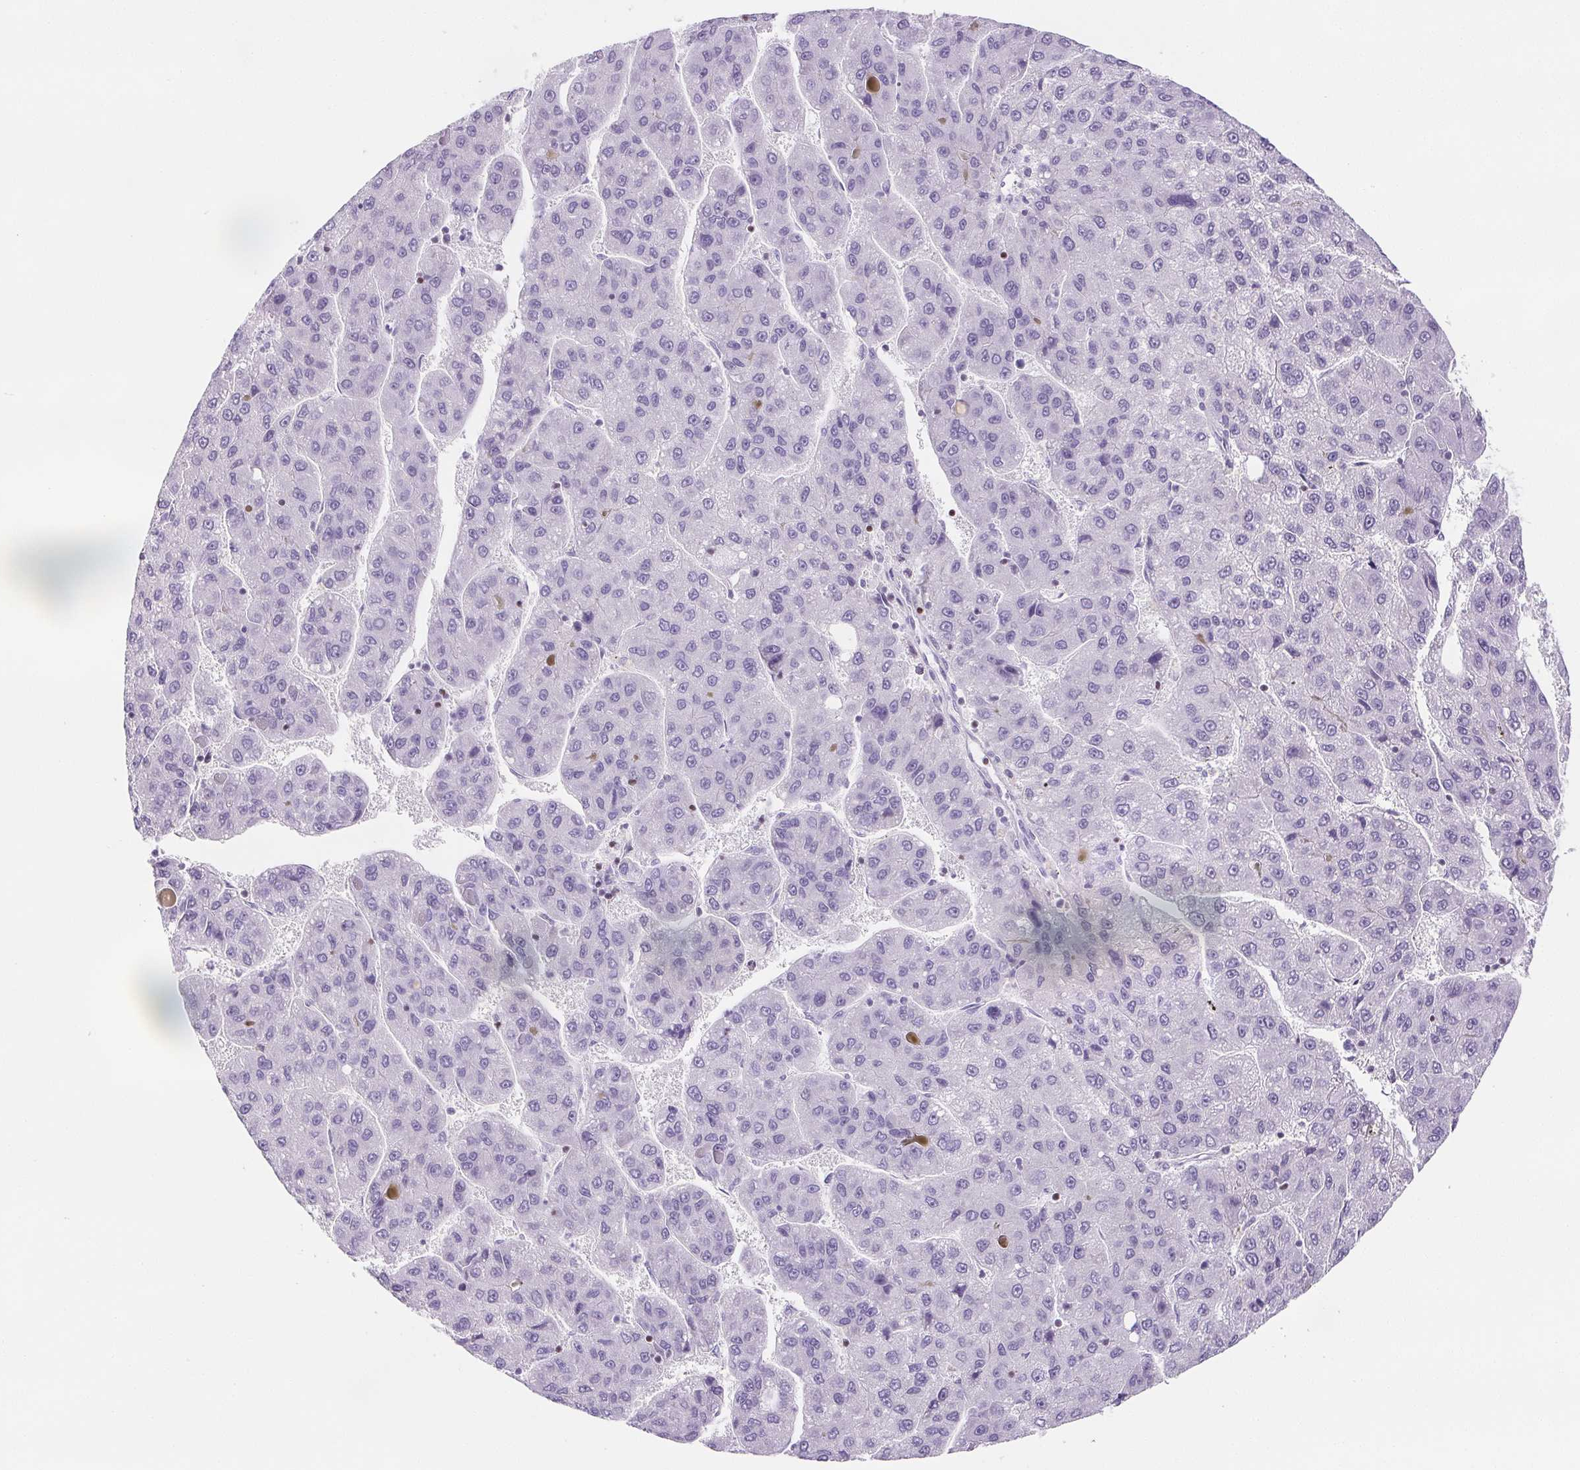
{"staining": {"intensity": "negative", "quantity": "none", "location": "none"}, "tissue": "liver cancer", "cell_type": "Tumor cells", "image_type": "cancer", "snomed": [{"axis": "morphology", "description": "Carcinoma, Hepatocellular, NOS"}, {"axis": "topography", "description": "Liver"}], "caption": "There is no significant expression in tumor cells of liver cancer.", "gene": "BEND2", "patient": {"sex": "female", "age": 82}}